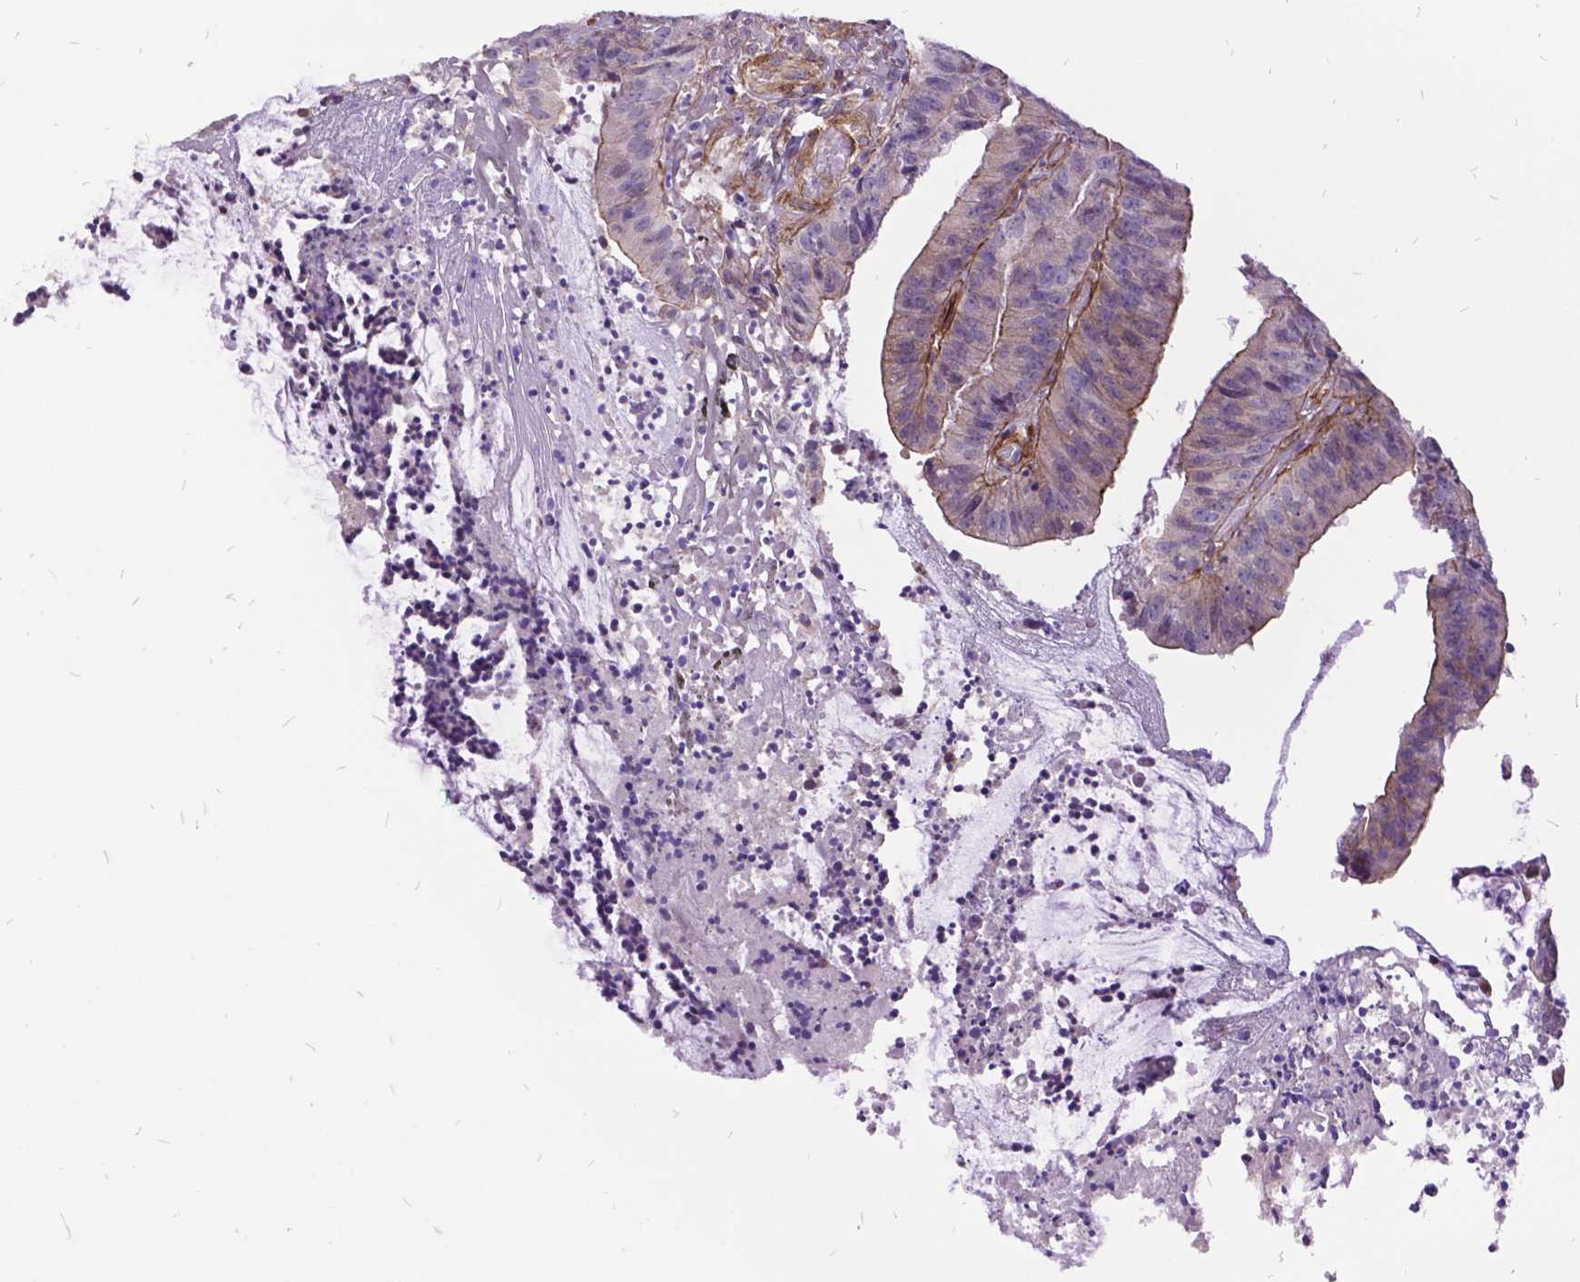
{"staining": {"intensity": "moderate", "quantity": "<25%", "location": "cytoplasmic/membranous"}, "tissue": "colorectal cancer", "cell_type": "Tumor cells", "image_type": "cancer", "snomed": [{"axis": "morphology", "description": "Adenocarcinoma, NOS"}, {"axis": "topography", "description": "Colon"}], "caption": "Immunohistochemistry photomicrograph of neoplastic tissue: adenocarcinoma (colorectal) stained using immunohistochemistry displays low levels of moderate protein expression localized specifically in the cytoplasmic/membranous of tumor cells, appearing as a cytoplasmic/membranous brown color.", "gene": "GRB7", "patient": {"sex": "female", "age": 78}}